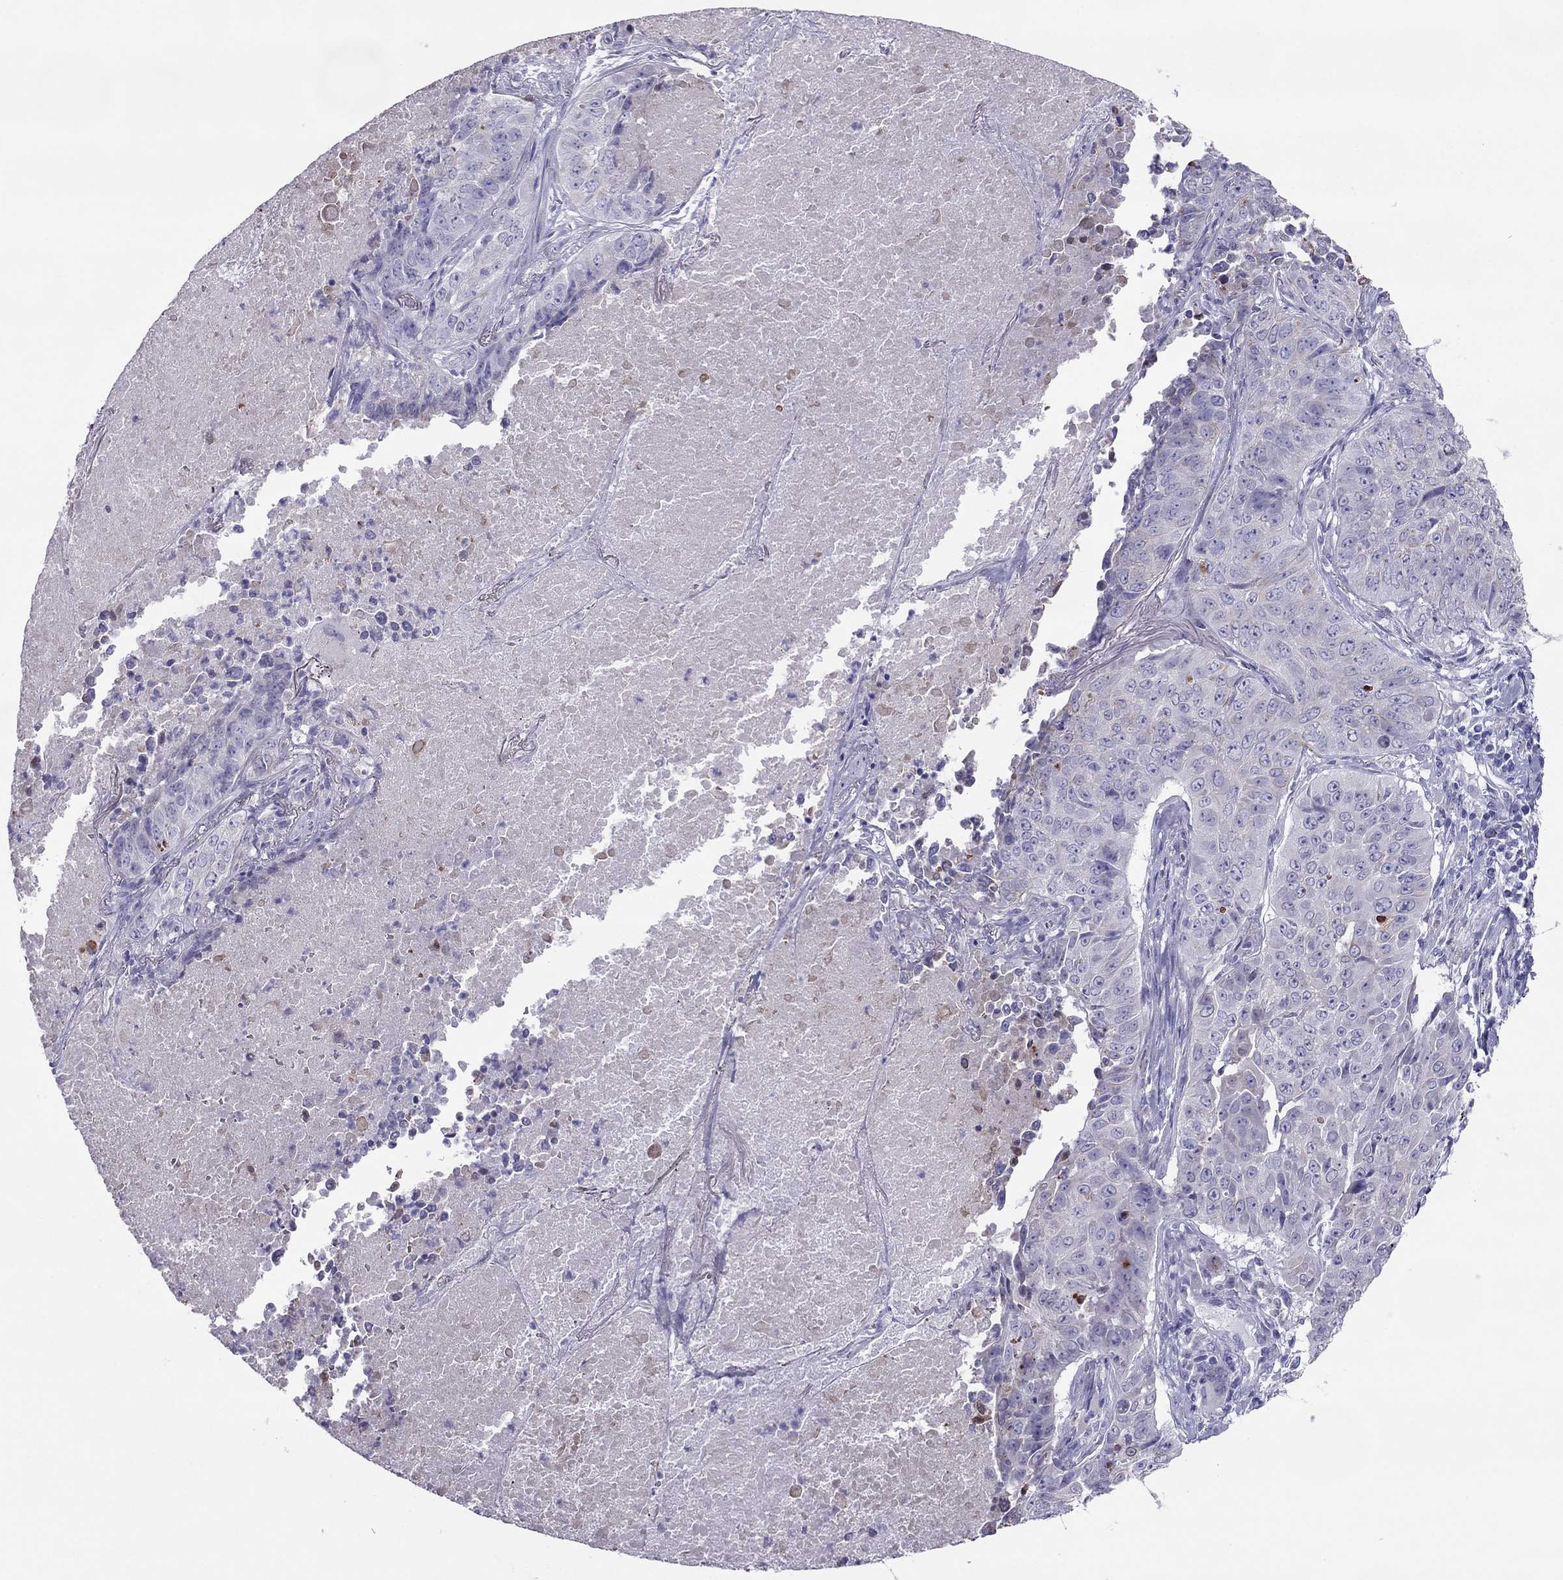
{"staining": {"intensity": "negative", "quantity": "none", "location": "none"}, "tissue": "lung cancer", "cell_type": "Tumor cells", "image_type": "cancer", "snomed": [{"axis": "morphology", "description": "Normal tissue, NOS"}, {"axis": "morphology", "description": "Squamous cell carcinoma, NOS"}, {"axis": "topography", "description": "Bronchus"}, {"axis": "topography", "description": "Lung"}], "caption": "An IHC image of lung squamous cell carcinoma is shown. There is no staining in tumor cells of lung squamous cell carcinoma. Brightfield microscopy of IHC stained with DAB (3,3'-diaminobenzidine) (brown) and hematoxylin (blue), captured at high magnification.", "gene": "MAEL", "patient": {"sex": "male", "age": 64}}